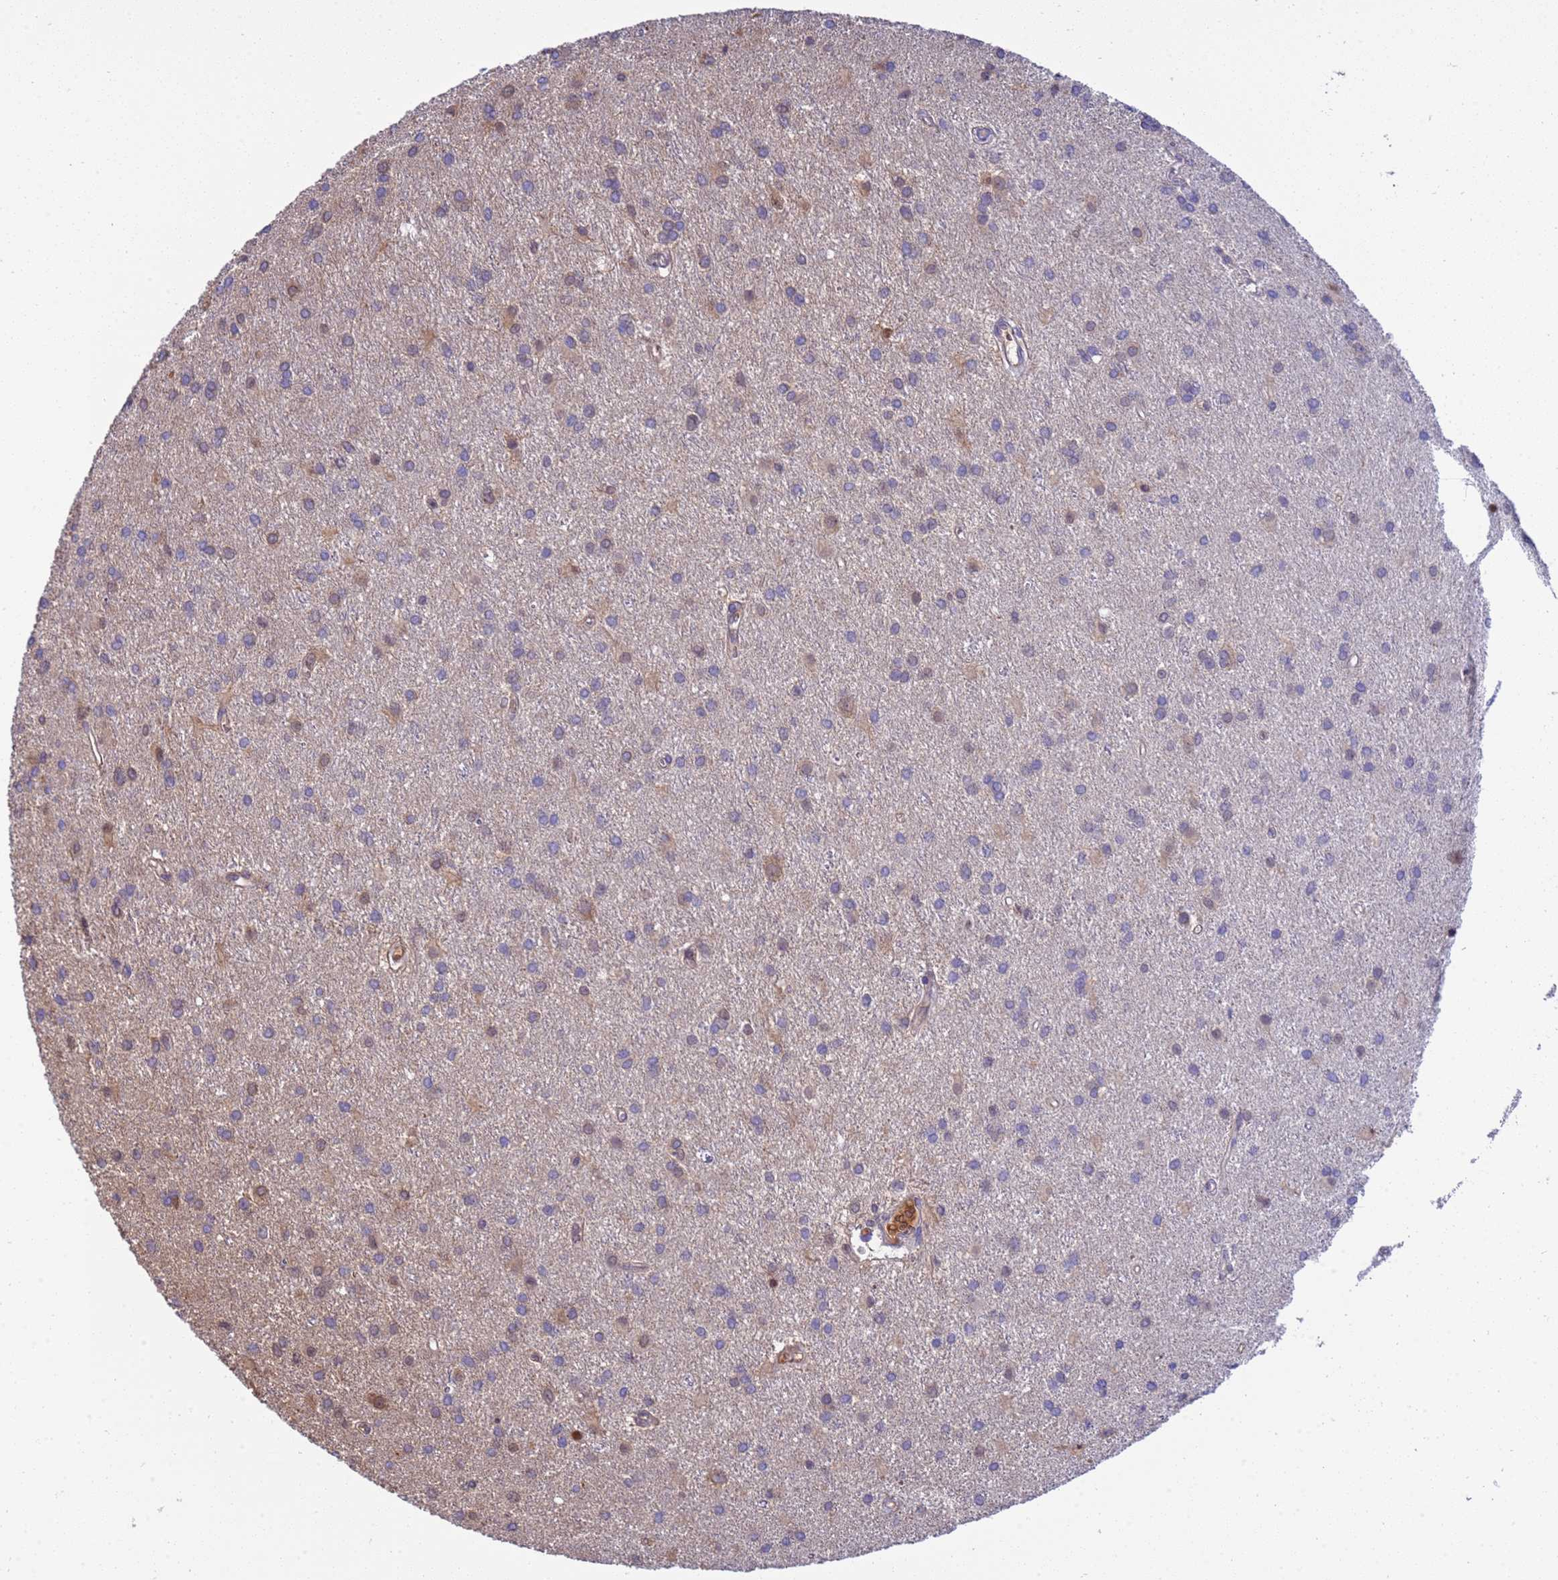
{"staining": {"intensity": "weak", "quantity": "<25%", "location": "cytoplasmic/membranous"}, "tissue": "glioma", "cell_type": "Tumor cells", "image_type": "cancer", "snomed": [{"axis": "morphology", "description": "Glioma, malignant, High grade"}, {"axis": "topography", "description": "Brain"}], "caption": "Immunohistochemistry (IHC) image of glioma stained for a protein (brown), which displays no expression in tumor cells.", "gene": "H1-7", "patient": {"sex": "female", "age": 50}}